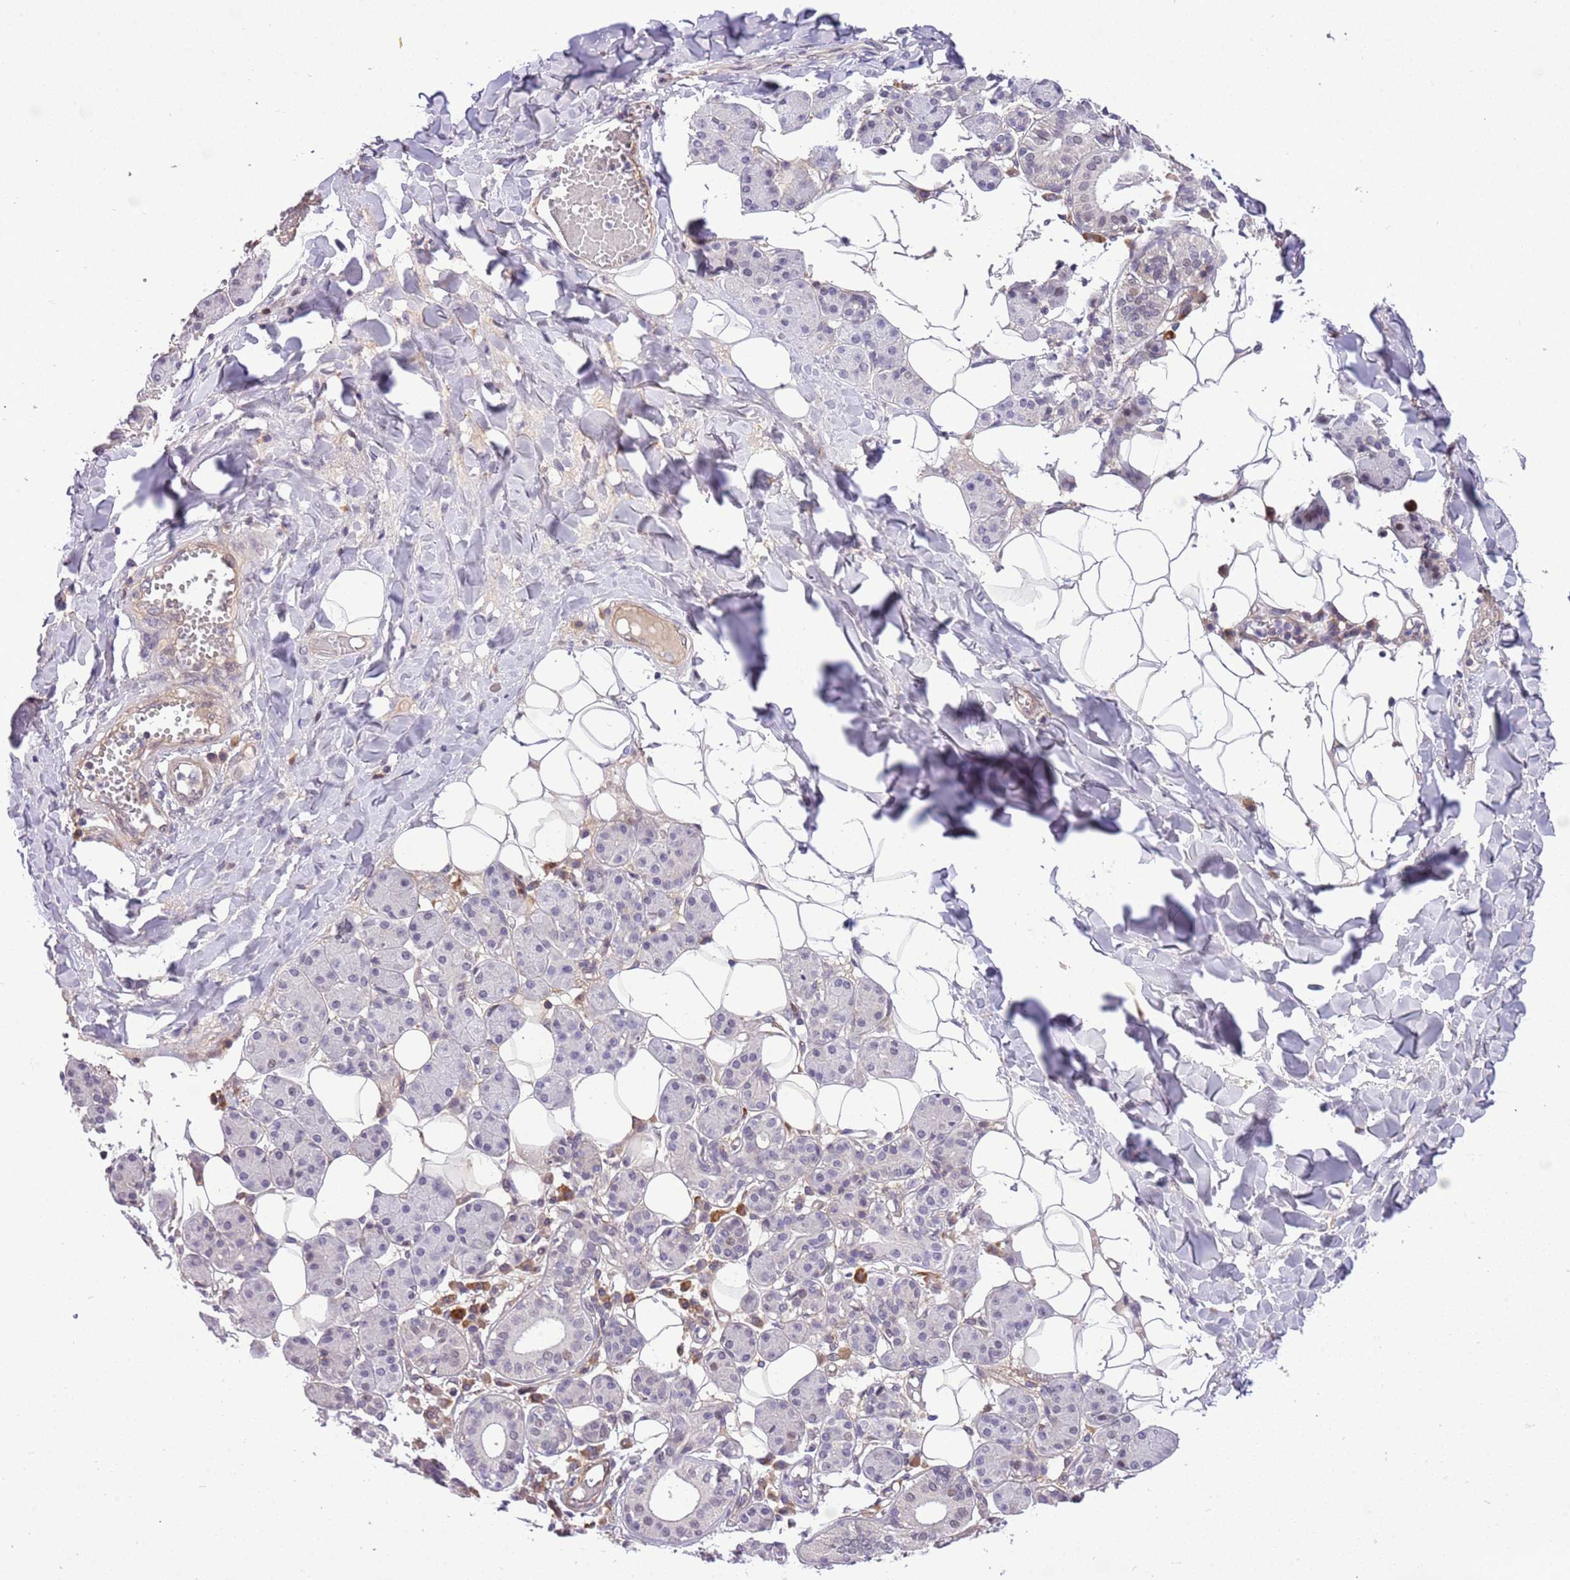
{"staining": {"intensity": "negative", "quantity": "none", "location": "none"}, "tissue": "salivary gland", "cell_type": "Glandular cells", "image_type": "normal", "snomed": [{"axis": "morphology", "description": "Normal tissue, NOS"}, {"axis": "topography", "description": "Salivary gland"}], "caption": "Immunohistochemical staining of unremarkable salivary gland displays no significant staining in glandular cells.", "gene": "MAGEF1", "patient": {"sex": "female", "age": 33}}